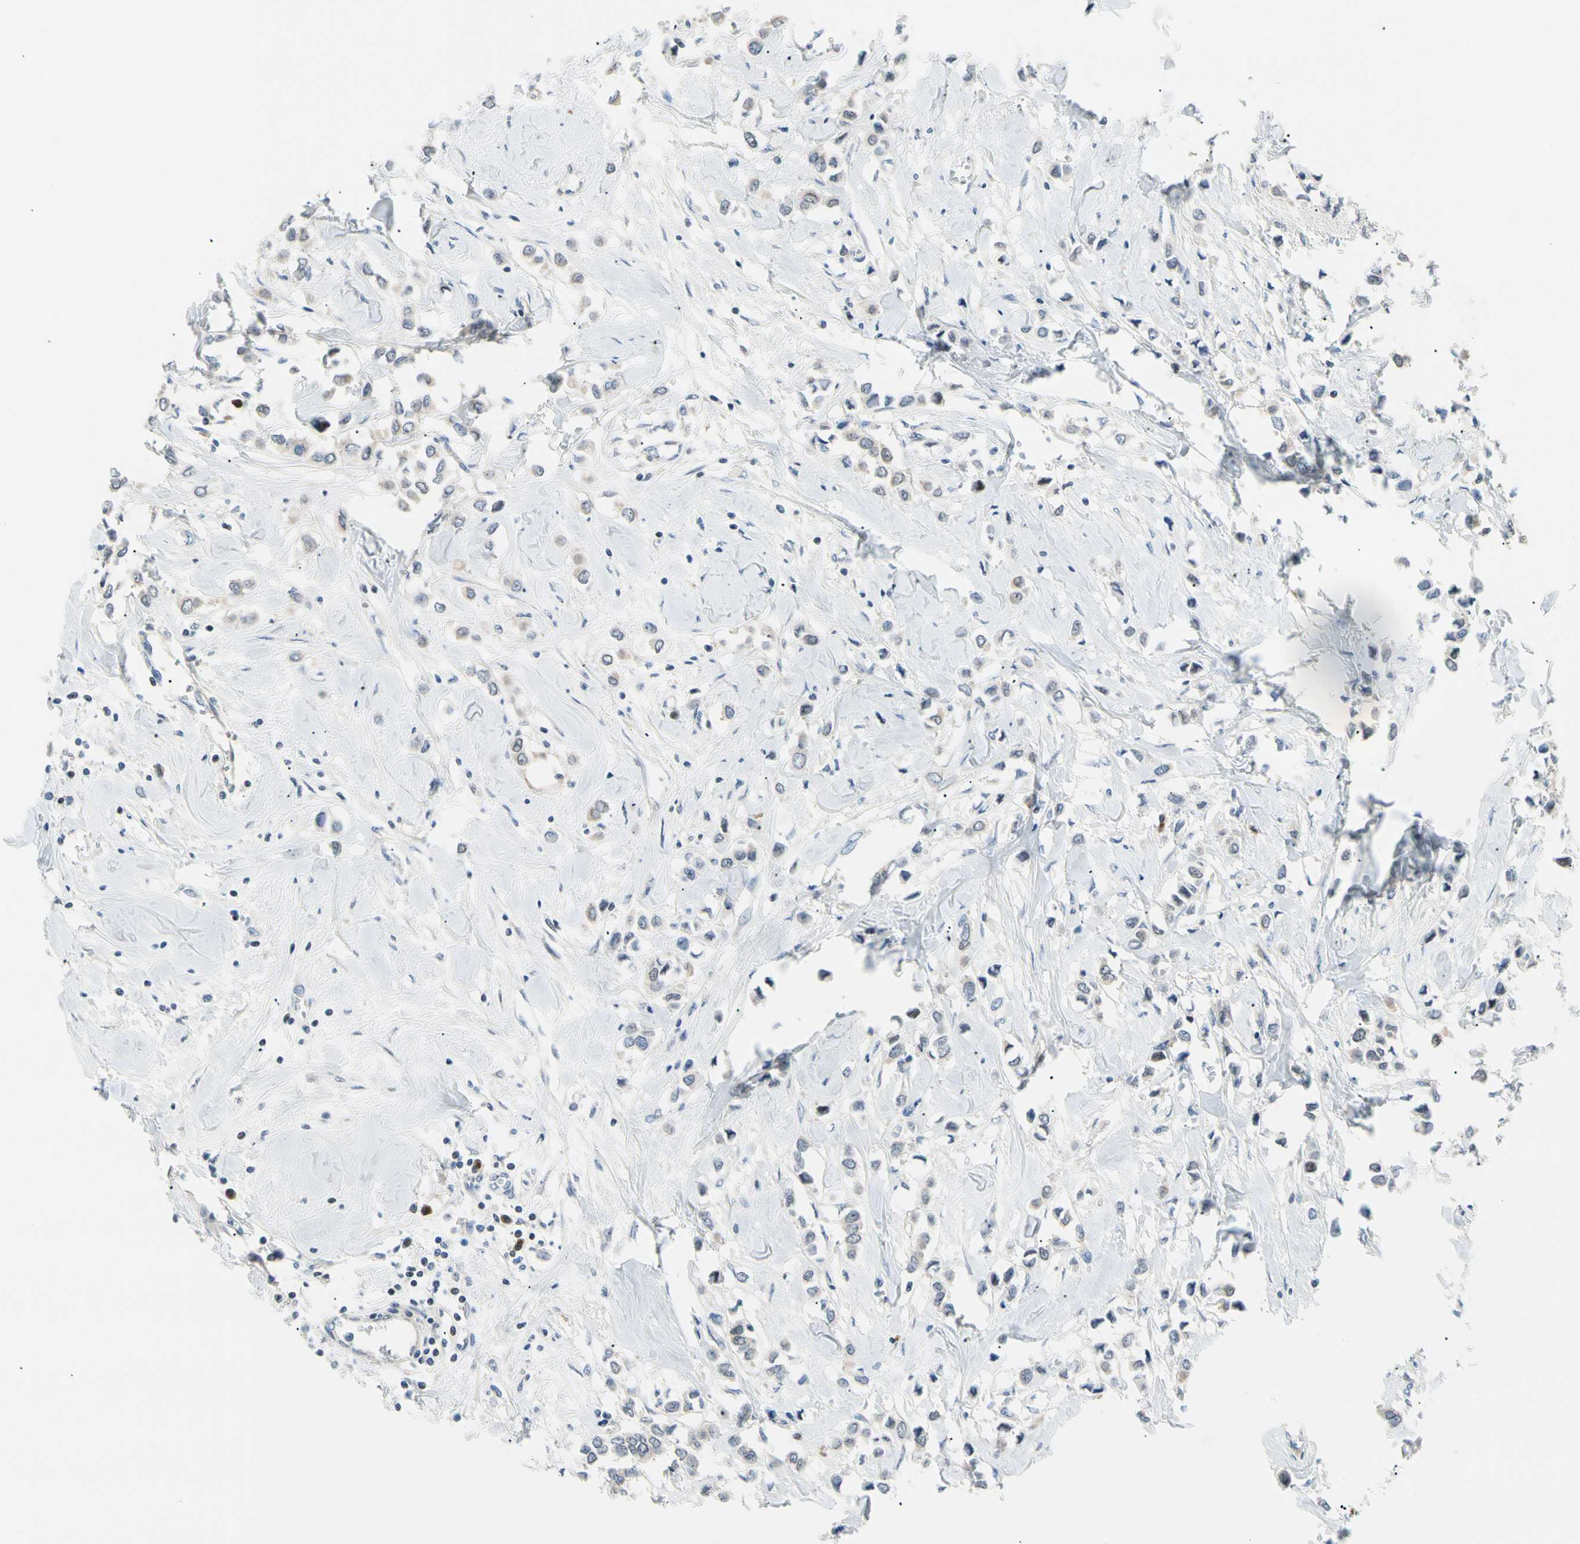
{"staining": {"intensity": "negative", "quantity": "none", "location": "none"}, "tissue": "breast cancer", "cell_type": "Tumor cells", "image_type": "cancer", "snomed": [{"axis": "morphology", "description": "Lobular carcinoma"}, {"axis": "topography", "description": "Breast"}], "caption": "An image of breast cancer stained for a protein demonstrates no brown staining in tumor cells. (IHC, brightfield microscopy, high magnification).", "gene": "SEC23B", "patient": {"sex": "female", "age": 51}}